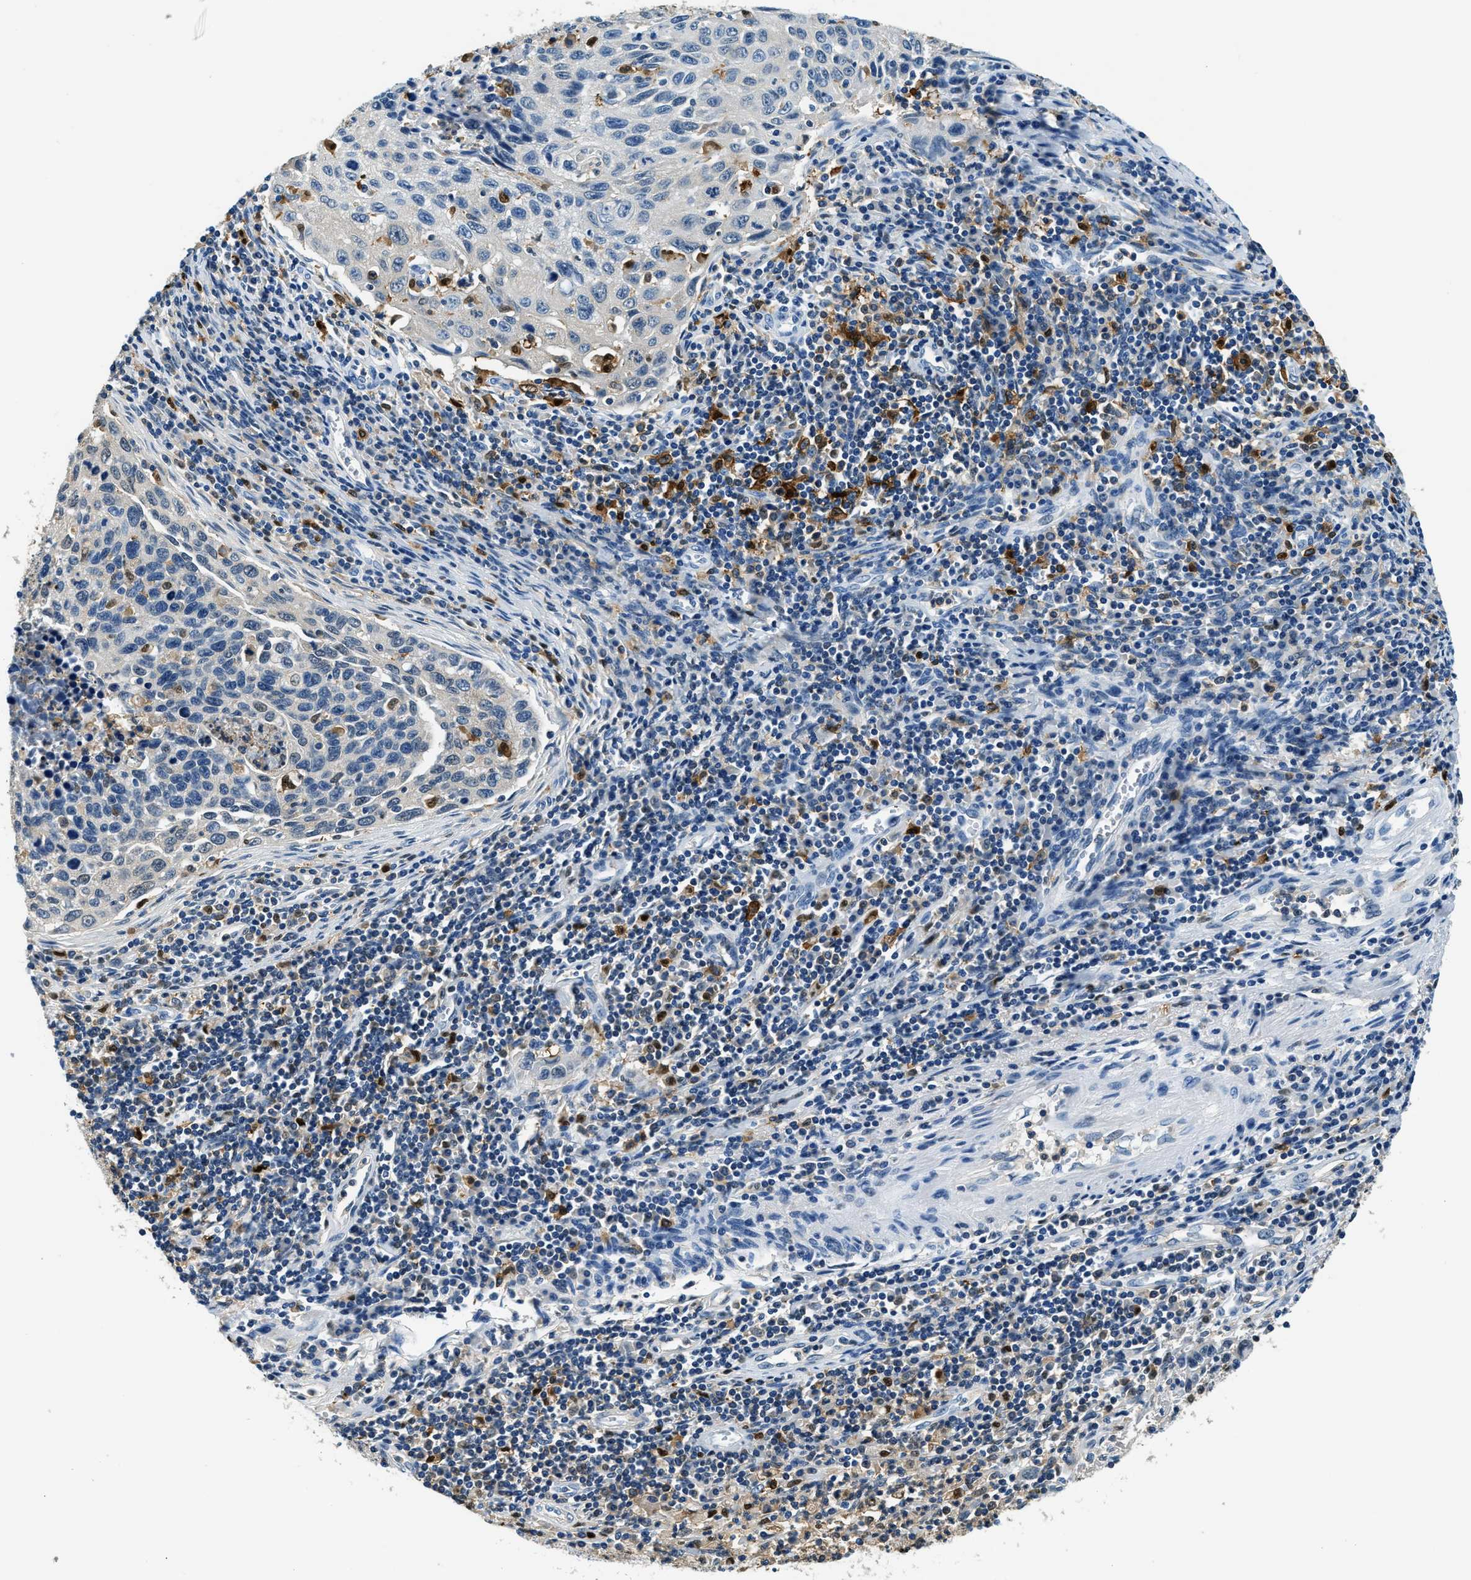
{"staining": {"intensity": "negative", "quantity": "none", "location": "none"}, "tissue": "cervical cancer", "cell_type": "Tumor cells", "image_type": "cancer", "snomed": [{"axis": "morphology", "description": "Squamous cell carcinoma, NOS"}, {"axis": "topography", "description": "Cervix"}], "caption": "Cervical cancer (squamous cell carcinoma) was stained to show a protein in brown. There is no significant positivity in tumor cells.", "gene": "CAPG", "patient": {"sex": "female", "age": 53}}